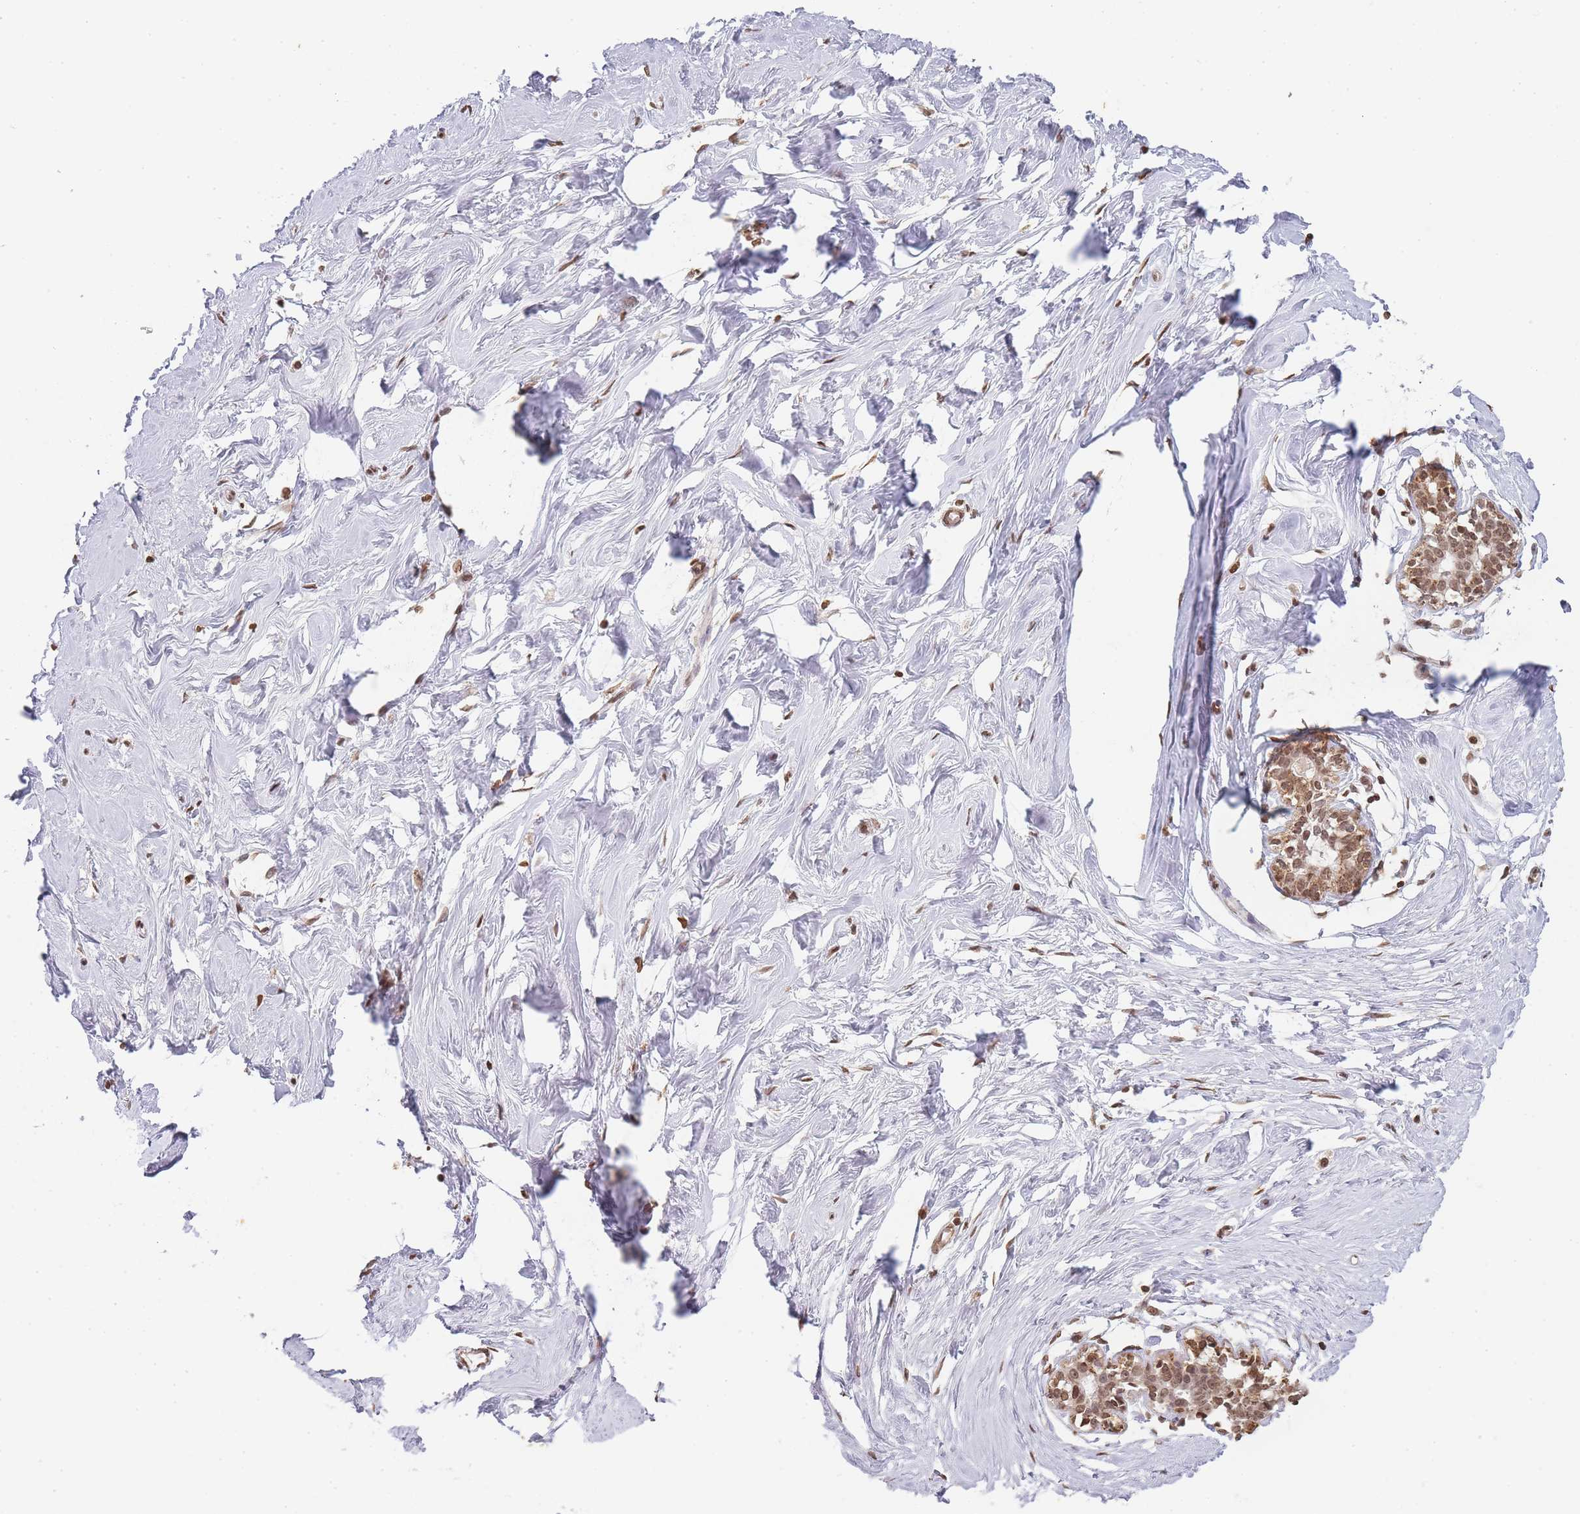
{"staining": {"intensity": "moderate", "quantity": ">75%", "location": "nuclear"}, "tissue": "breast", "cell_type": "Adipocytes", "image_type": "normal", "snomed": [{"axis": "morphology", "description": "Normal tissue, NOS"}, {"axis": "morphology", "description": "Adenoma, NOS"}, {"axis": "topography", "description": "Breast"}], "caption": "Breast stained with a brown dye displays moderate nuclear positive staining in about >75% of adipocytes.", "gene": "WWTR1", "patient": {"sex": "female", "age": 23}}